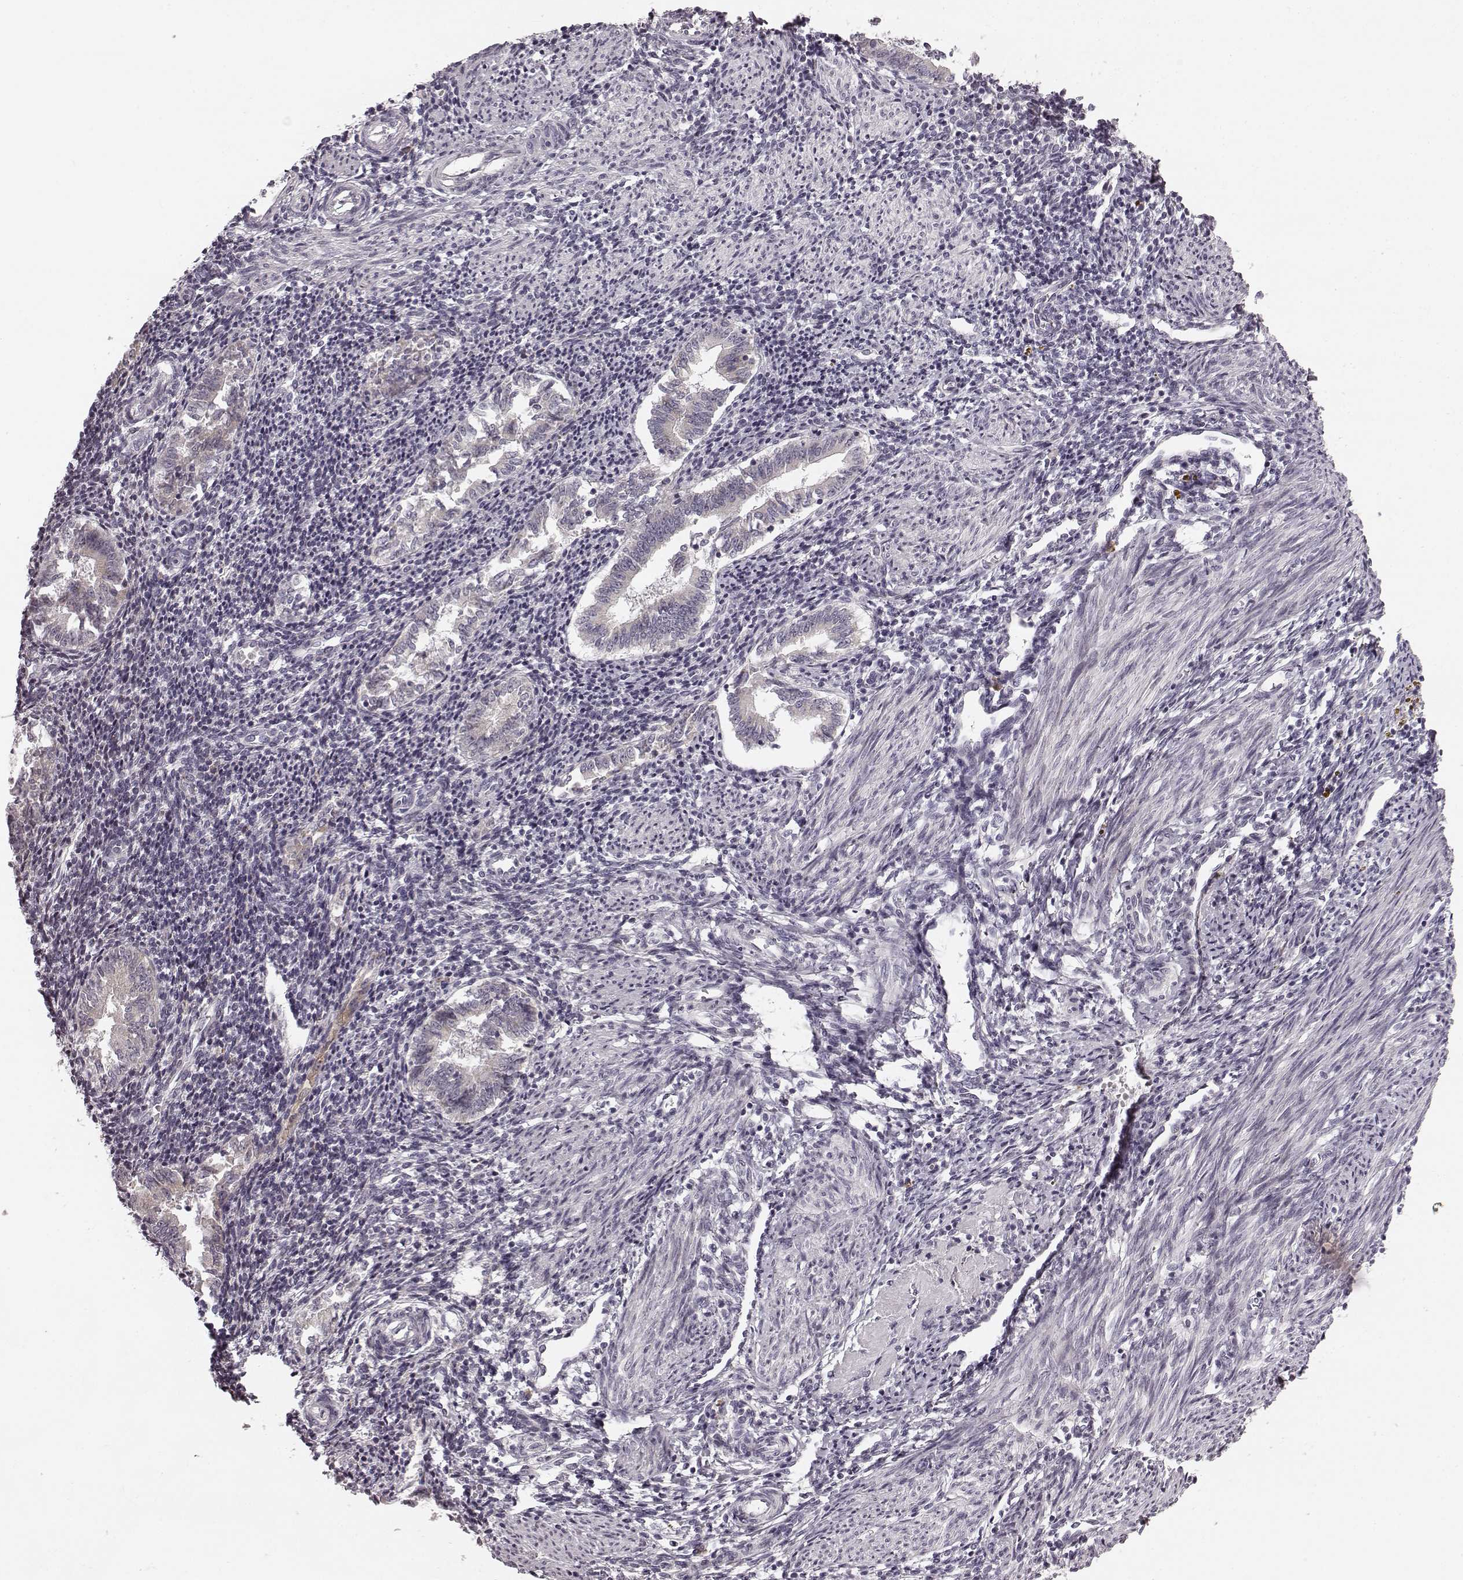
{"staining": {"intensity": "negative", "quantity": "none", "location": "none"}, "tissue": "endometrium", "cell_type": "Cells in endometrial stroma", "image_type": "normal", "snomed": [{"axis": "morphology", "description": "Normal tissue, NOS"}, {"axis": "topography", "description": "Endometrium"}], "caption": "Immunohistochemistry (IHC) photomicrograph of unremarkable endometrium stained for a protein (brown), which demonstrates no staining in cells in endometrial stroma. The staining is performed using DAB brown chromogen with nuclei counter-stained in using hematoxylin.", "gene": "FAM234B", "patient": {"sex": "female", "age": 25}}